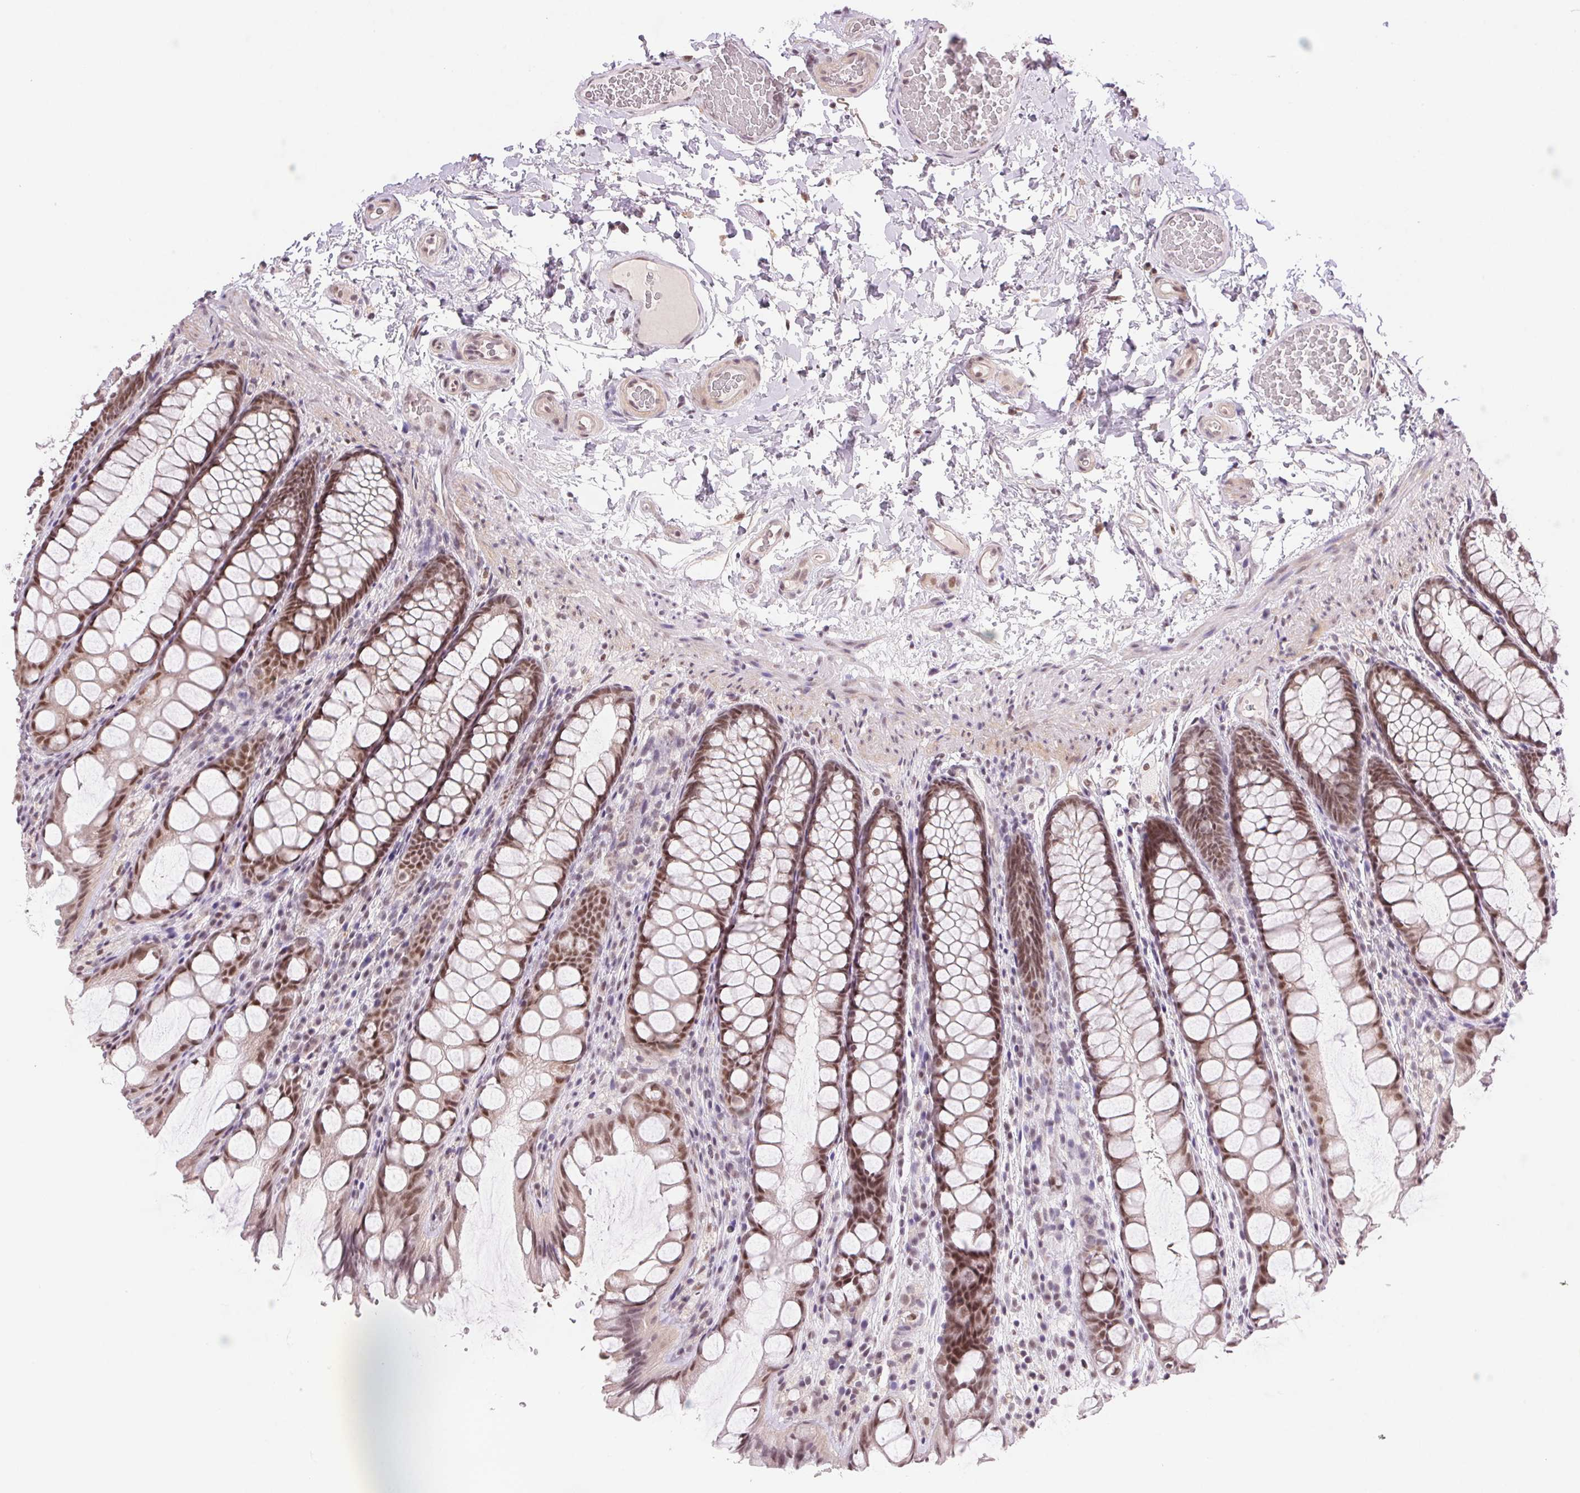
{"staining": {"intensity": "weak", "quantity": ">75%", "location": "nuclear"}, "tissue": "colon", "cell_type": "Endothelial cells", "image_type": "normal", "snomed": [{"axis": "morphology", "description": "Normal tissue, NOS"}, {"axis": "topography", "description": "Colon"}], "caption": "Endothelial cells display low levels of weak nuclear positivity in about >75% of cells in benign human colon. Using DAB (3,3'-diaminobenzidine) (brown) and hematoxylin (blue) stains, captured at high magnification using brightfield microscopy.", "gene": "PRPF18", "patient": {"sex": "male", "age": 47}}